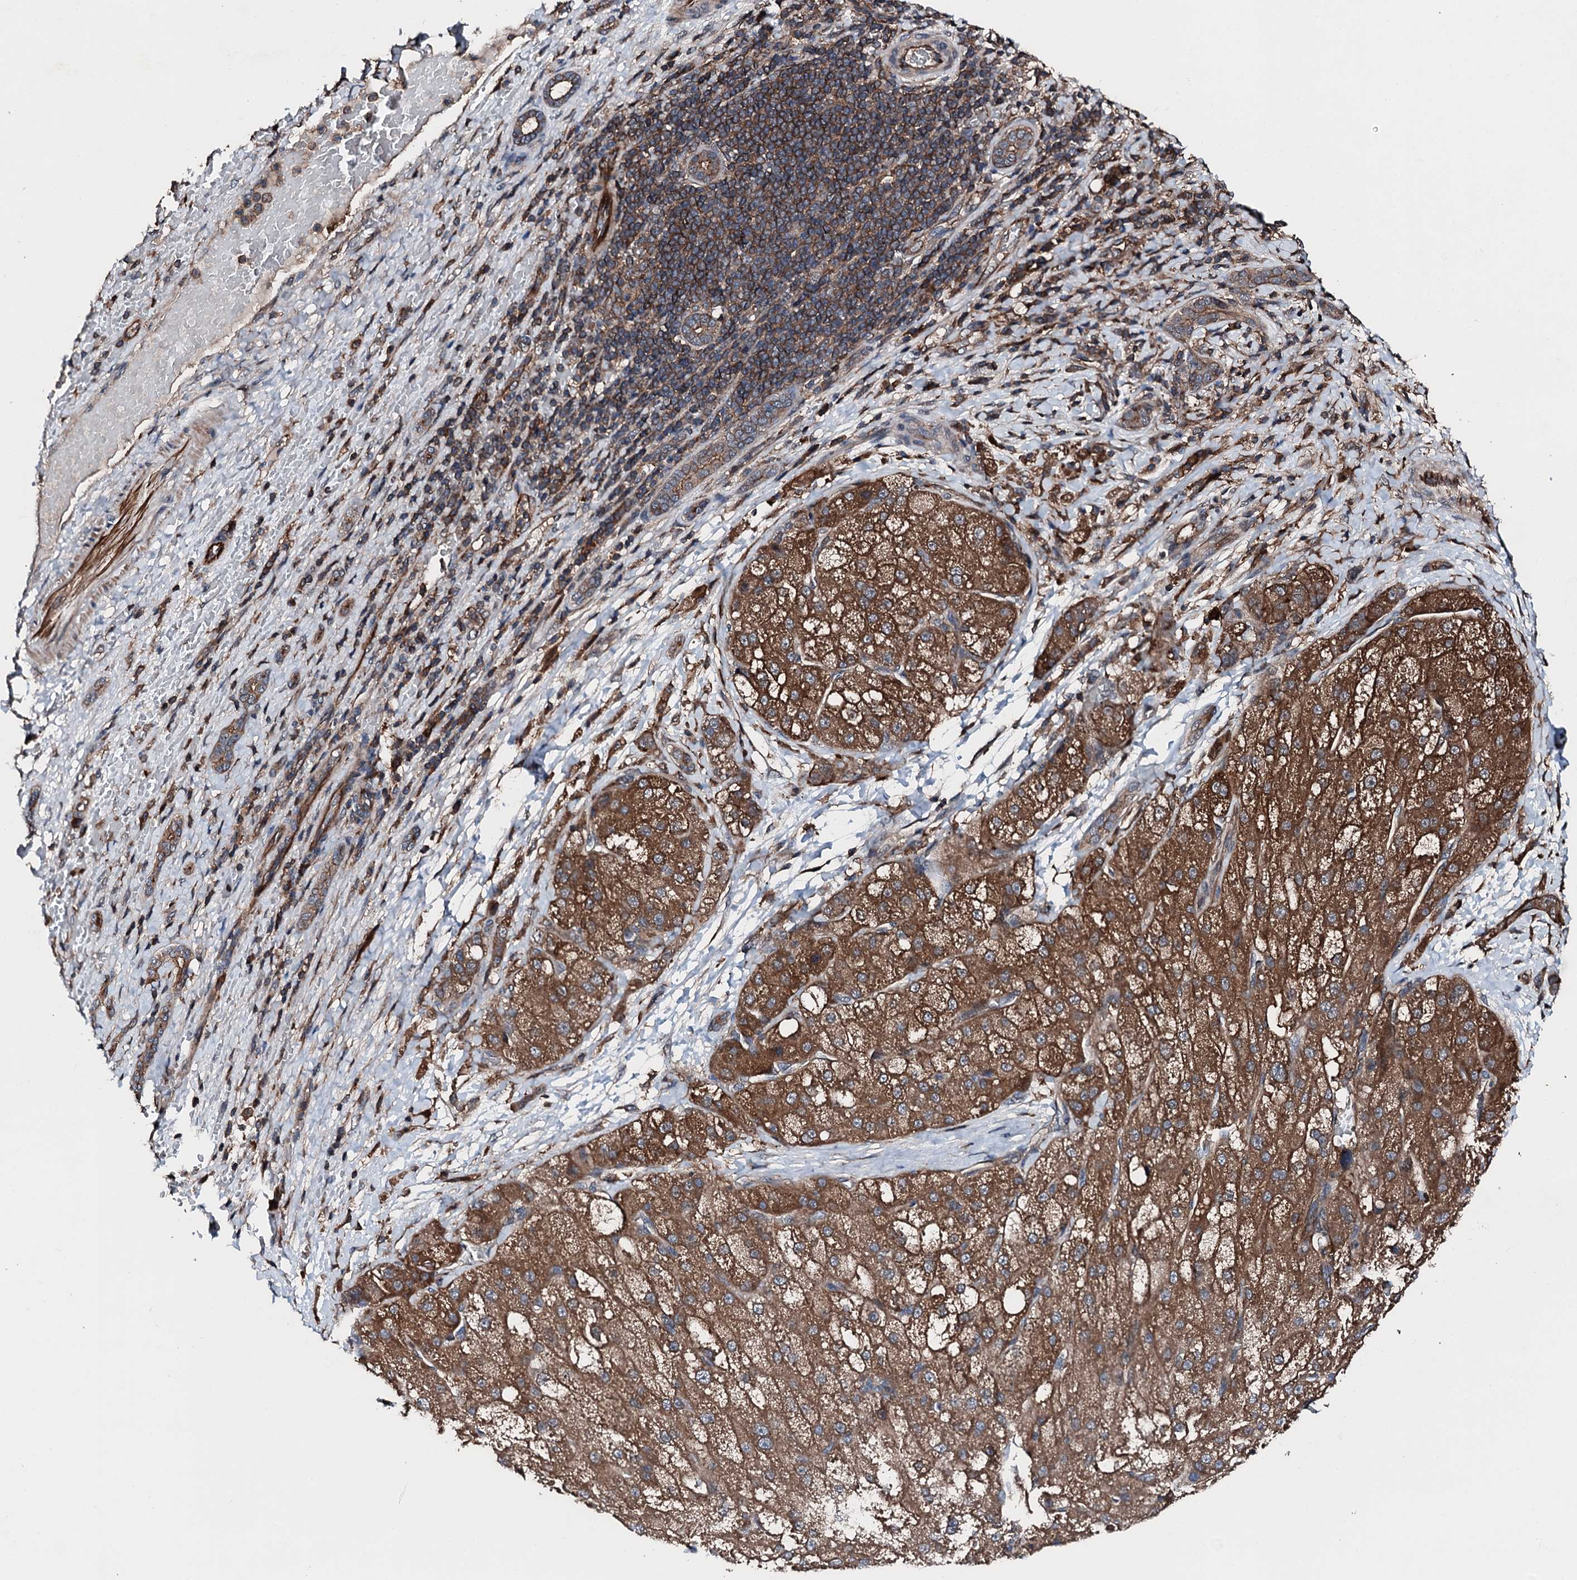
{"staining": {"intensity": "strong", "quantity": ">75%", "location": "cytoplasmic/membranous"}, "tissue": "liver cancer", "cell_type": "Tumor cells", "image_type": "cancer", "snomed": [{"axis": "morphology", "description": "Normal tissue, NOS"}, {"axis": "morphology", "description": "Carcinoma, Hepatocellular, NOS"}, {"axis": "topography", "description": "Liver"}], "caption": "IHC (DAB) staining of liver hepatocellular carcinoma shows strong cytoplasmic/membranous protein staining in approximately >75% of tumor cells. The protein of interest is shown in brown color, while the nuclei are stained blue.", "gene": "FGD4", "patient": {"sex": "male", "age": 57}}